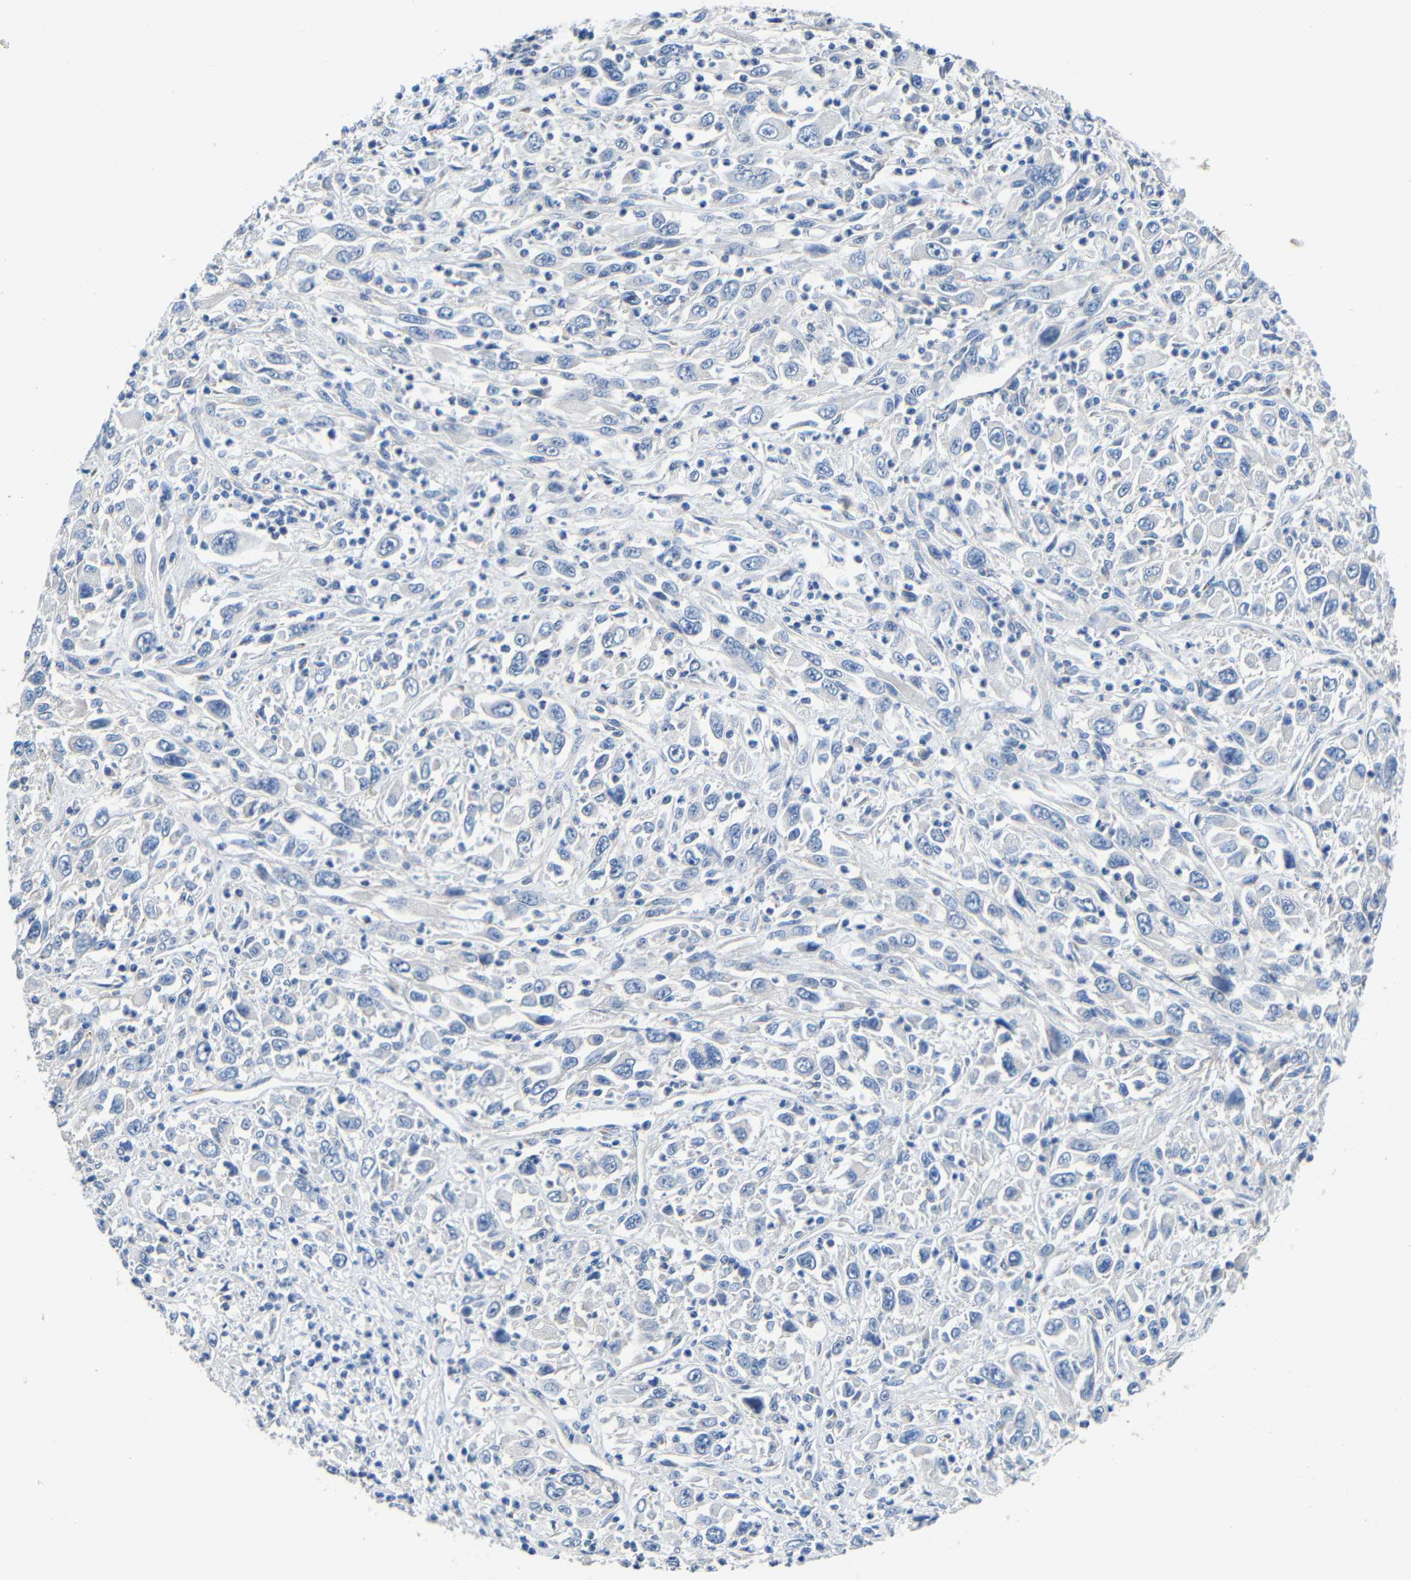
{"staining": {"intensity": "negative", "quantity": "none", "location": "none"}, "tissue": "melanoma", "cell_type": "Tumor cells", "image_type": "cancer", "snomed": [{"axis": "morphology", "description": "Malignant melanoma, Metastatic site"}, {"axis": "topography", "description": "Skin"}], "caption": "Protein analysis of malignant melanoma (metastatic site) demonstrates no significant positivity in tumor cells. (DAB (3,3'-diaminobenzidine) immunohistochemistry visualized using brightfield microscopy, high magnification).", "gene": "ZNF90", "patient": {"sex": "female", "age": 56}}